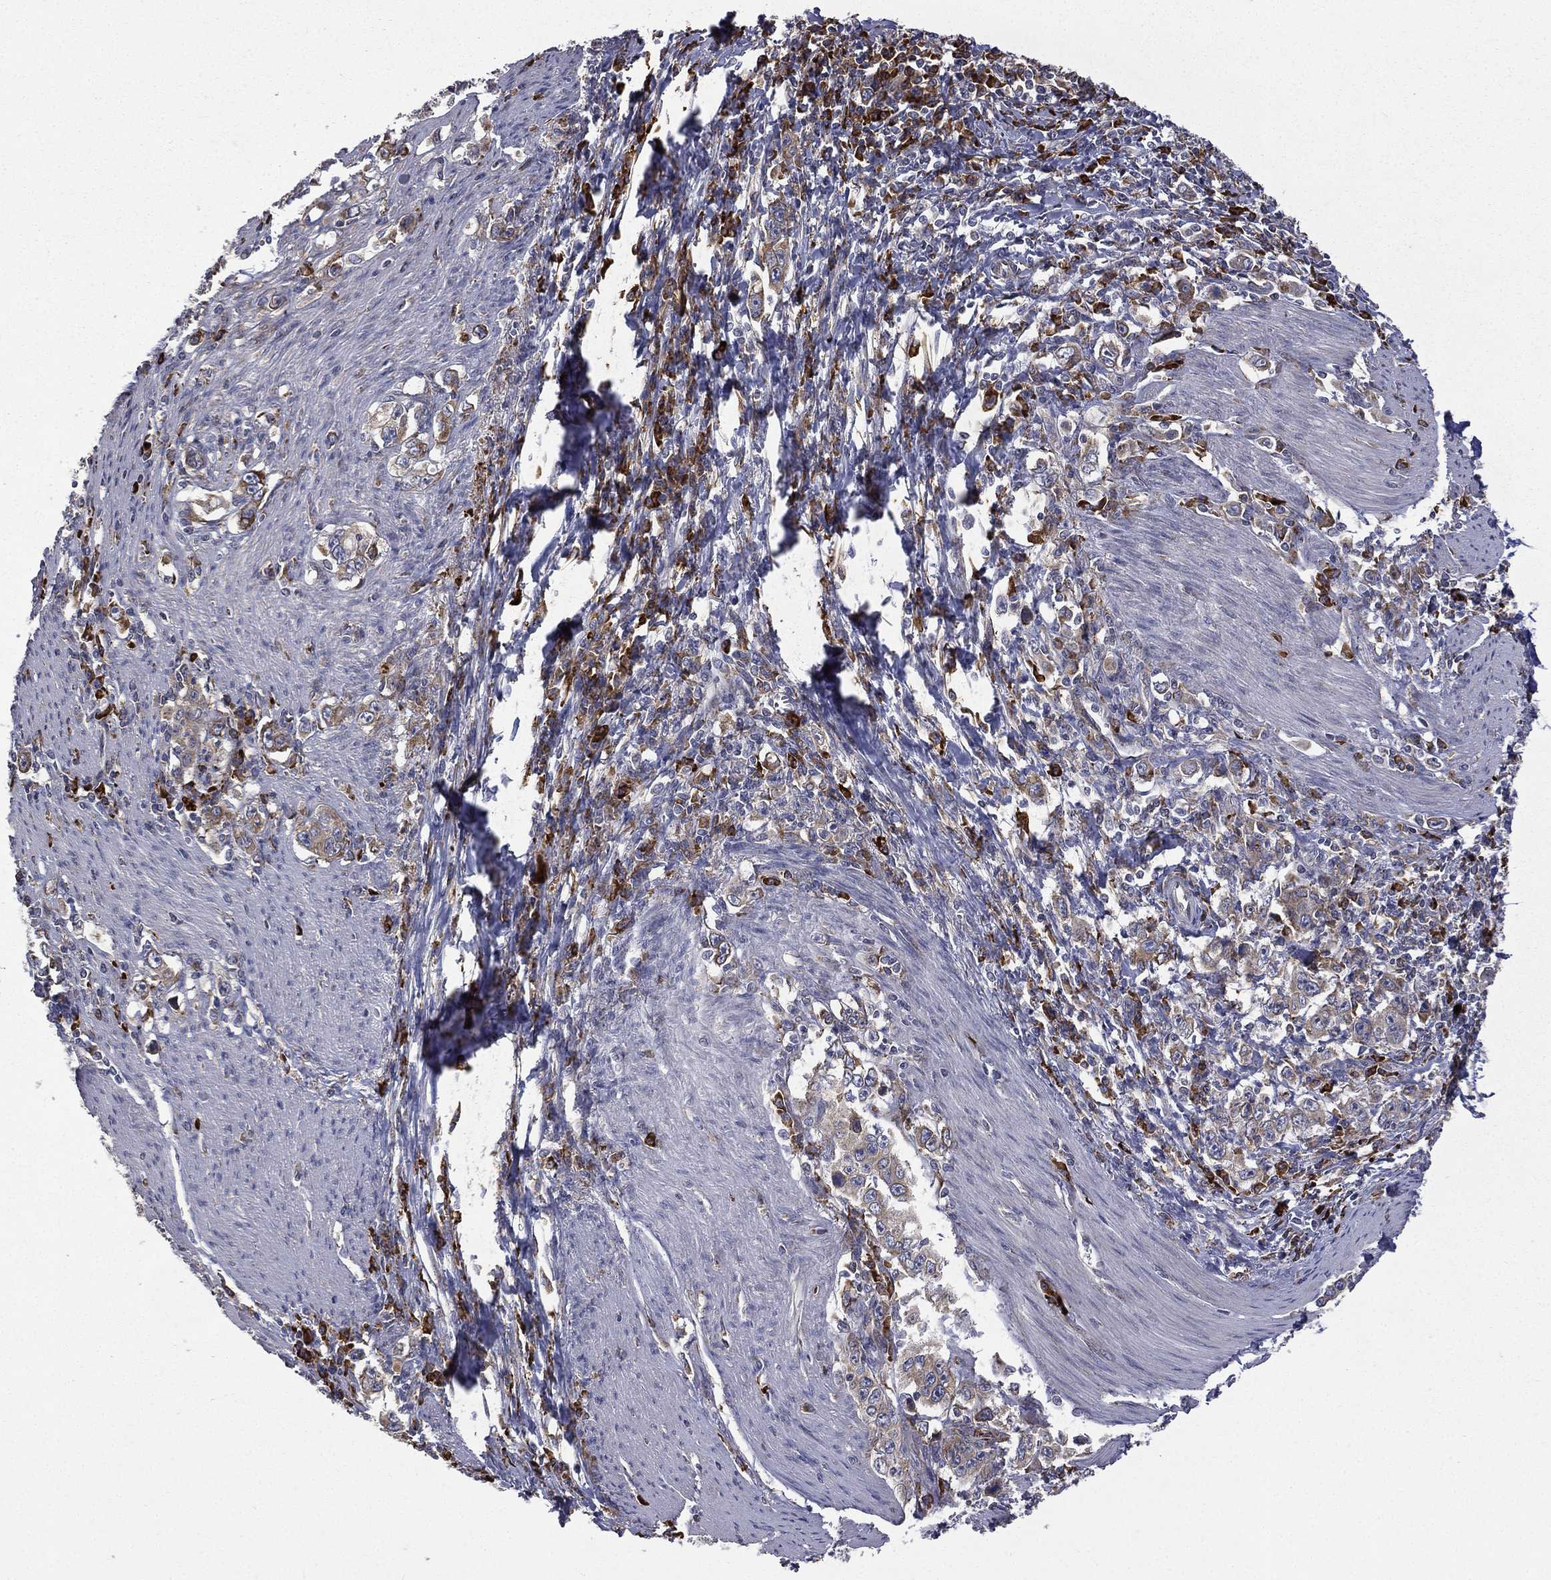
{"staining": {"intensity": "moderate", "quantity": ">75%", "location": "cytoplasmic/membranous"}, "tissue": "stomach cancer", "cell_type": "Tumor cells", "image_type": "cancer", "snomed": [{"axis": "morphology", "description": "Adenocarcinoma, NOS"}, {"axis": "topography", "description": "Stomach, lower"}], "caption": "Stomach cancer stained with DAB (3,3'-diaminobenzidine) immunohistochemistry (IHC) shows medium levels of moderate cytoplasmic/membranous positivity in about >75% of tumor cells. Ihc stains the protein of interest in brown and the nuclei are stained blue.", "gene": "C20orf96", "patient": {"sex": "female", "age": 72}}